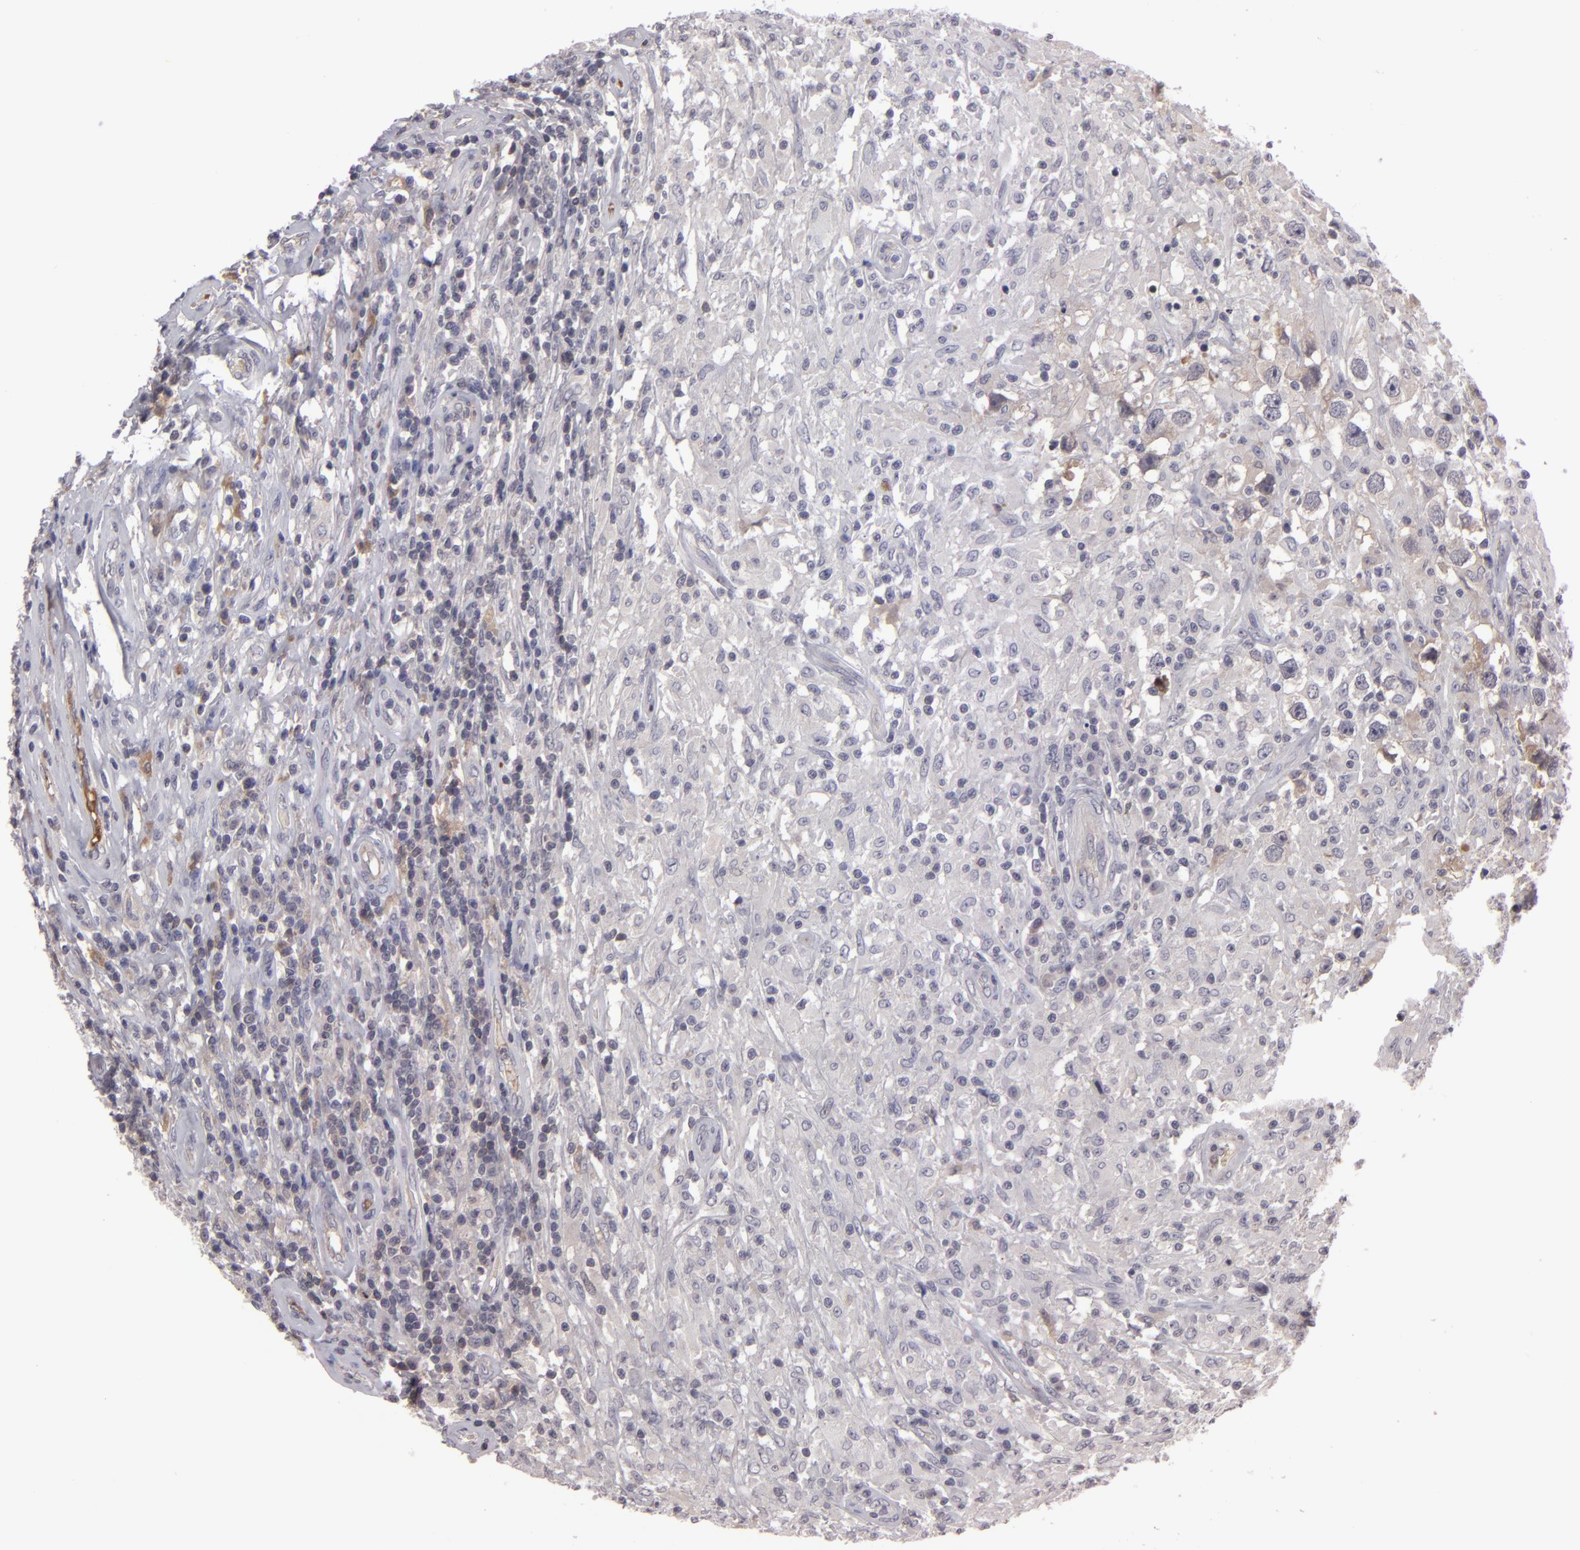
{"staining": {"intensity": "weak", "quantity": "<25%", "location": "cytoplasmic/membranous"}, "tissue": "testis cancer", "cell_type": "Tumor cells", "image_type": "cancer", "snomed": [{"axis": "morphology", "description": "Seminoma, NOS"}, {"axis": "topography", "description": "Testis"}], "caption": "DAB immunohistochemical staining of human testis cancer (seminoma) exhibits no significant positivity in tumor cells.", "gene": "ITIH4", "patient": {"sex": "male", "age": 34}}